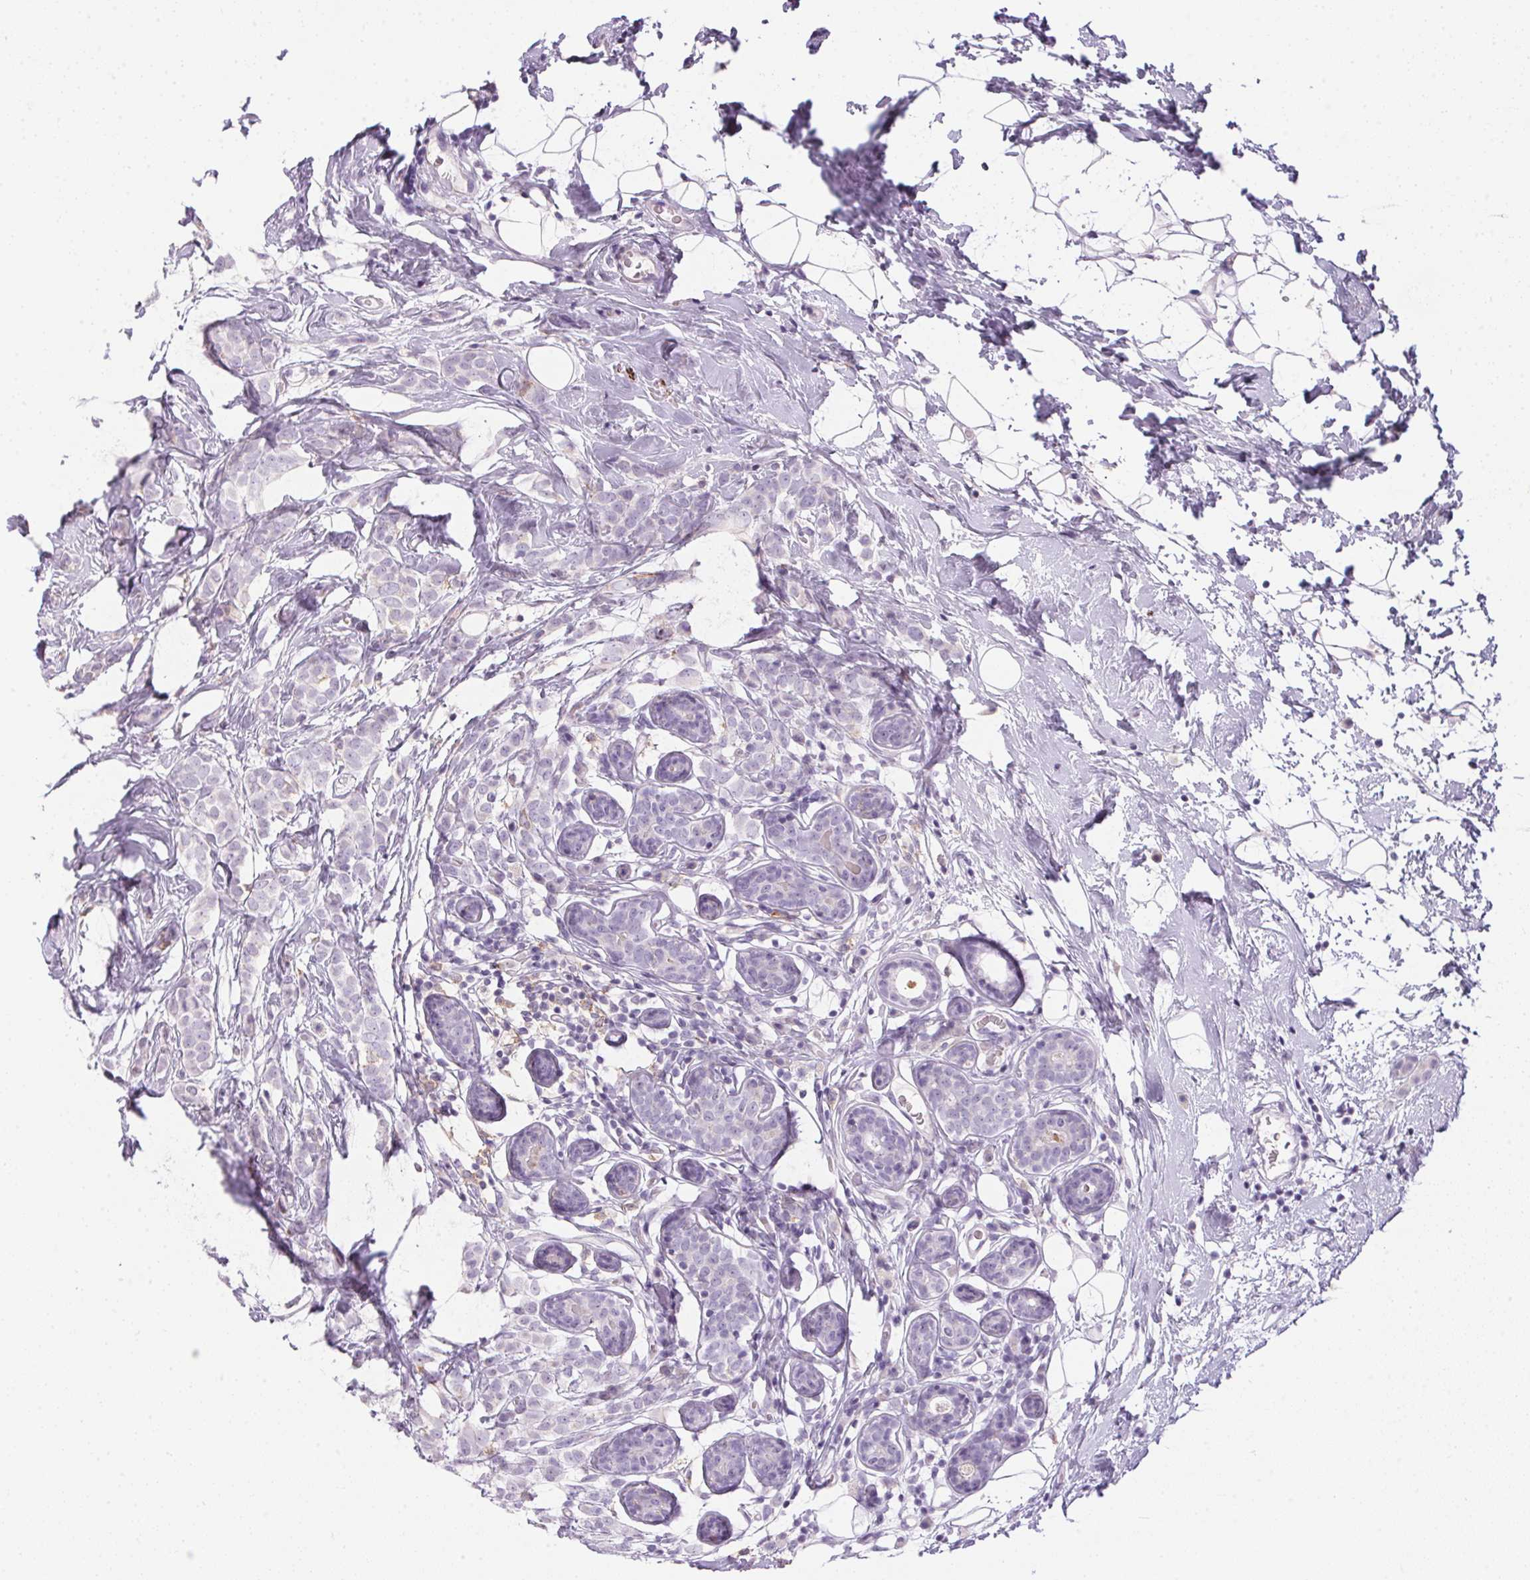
{"staining": {"intensity": "negative", "quantity": "none", "location": "none"}, "tissue": "breast cancer", "cell_type": "Tumor cells", "image_type": "cancer", "snomed": [{"axis": "morphology", "description": "Lobular carcinoma"}, {"axis": "topography", "description": "Breast"}], "caption": "DAB (3,3'-diaminobenzidine) immunohistochemical staining of human breast cancer (lobular carcinoma) shows no significant positivity in tumor cells.", "gene": "ECPAS", "patient": {"sex": "female", "age": 49}}